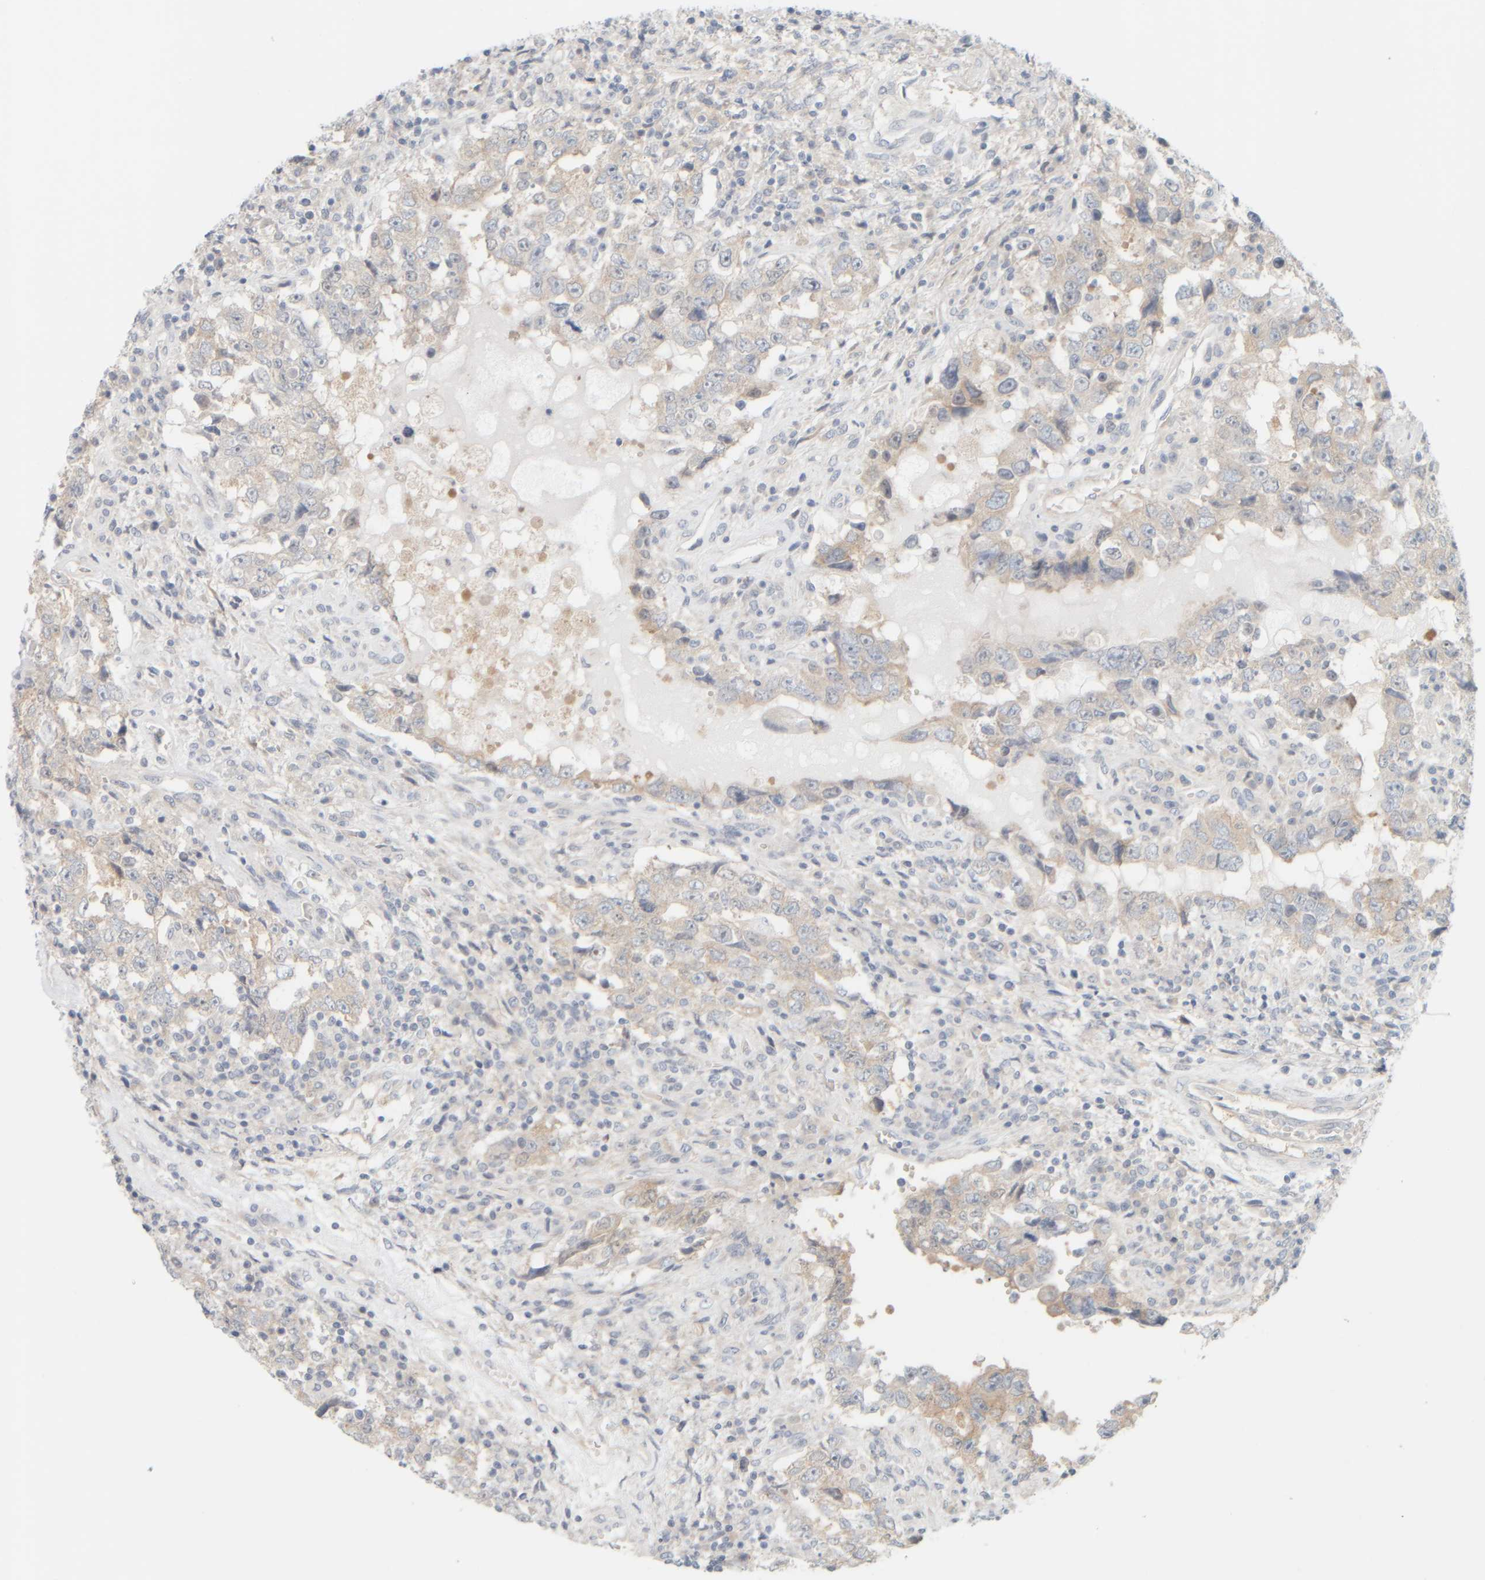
{"staining": {"intensity": "weak", "quantity": "25%-75%", "location": "cytoplasmic/membranous"}, "tissue": "testis cancer", "cell_type": "Tumor cells", "image_type": "cancer", "snomed": [{"axis": "morphology", "description": "Carcinoma, Embryonal, NOS"}, {"axis": "topography", "description": "Testis"}], "caption": "Weak cytoplasmic/membranous positivity for a protein is identified in about 25%-75% of tumor cells of testis embryonal carcinoma using immunohistochemistry.", "gene": "PTGES3L-AARSD1", "patient": {"sex": "male", "age": 26}}